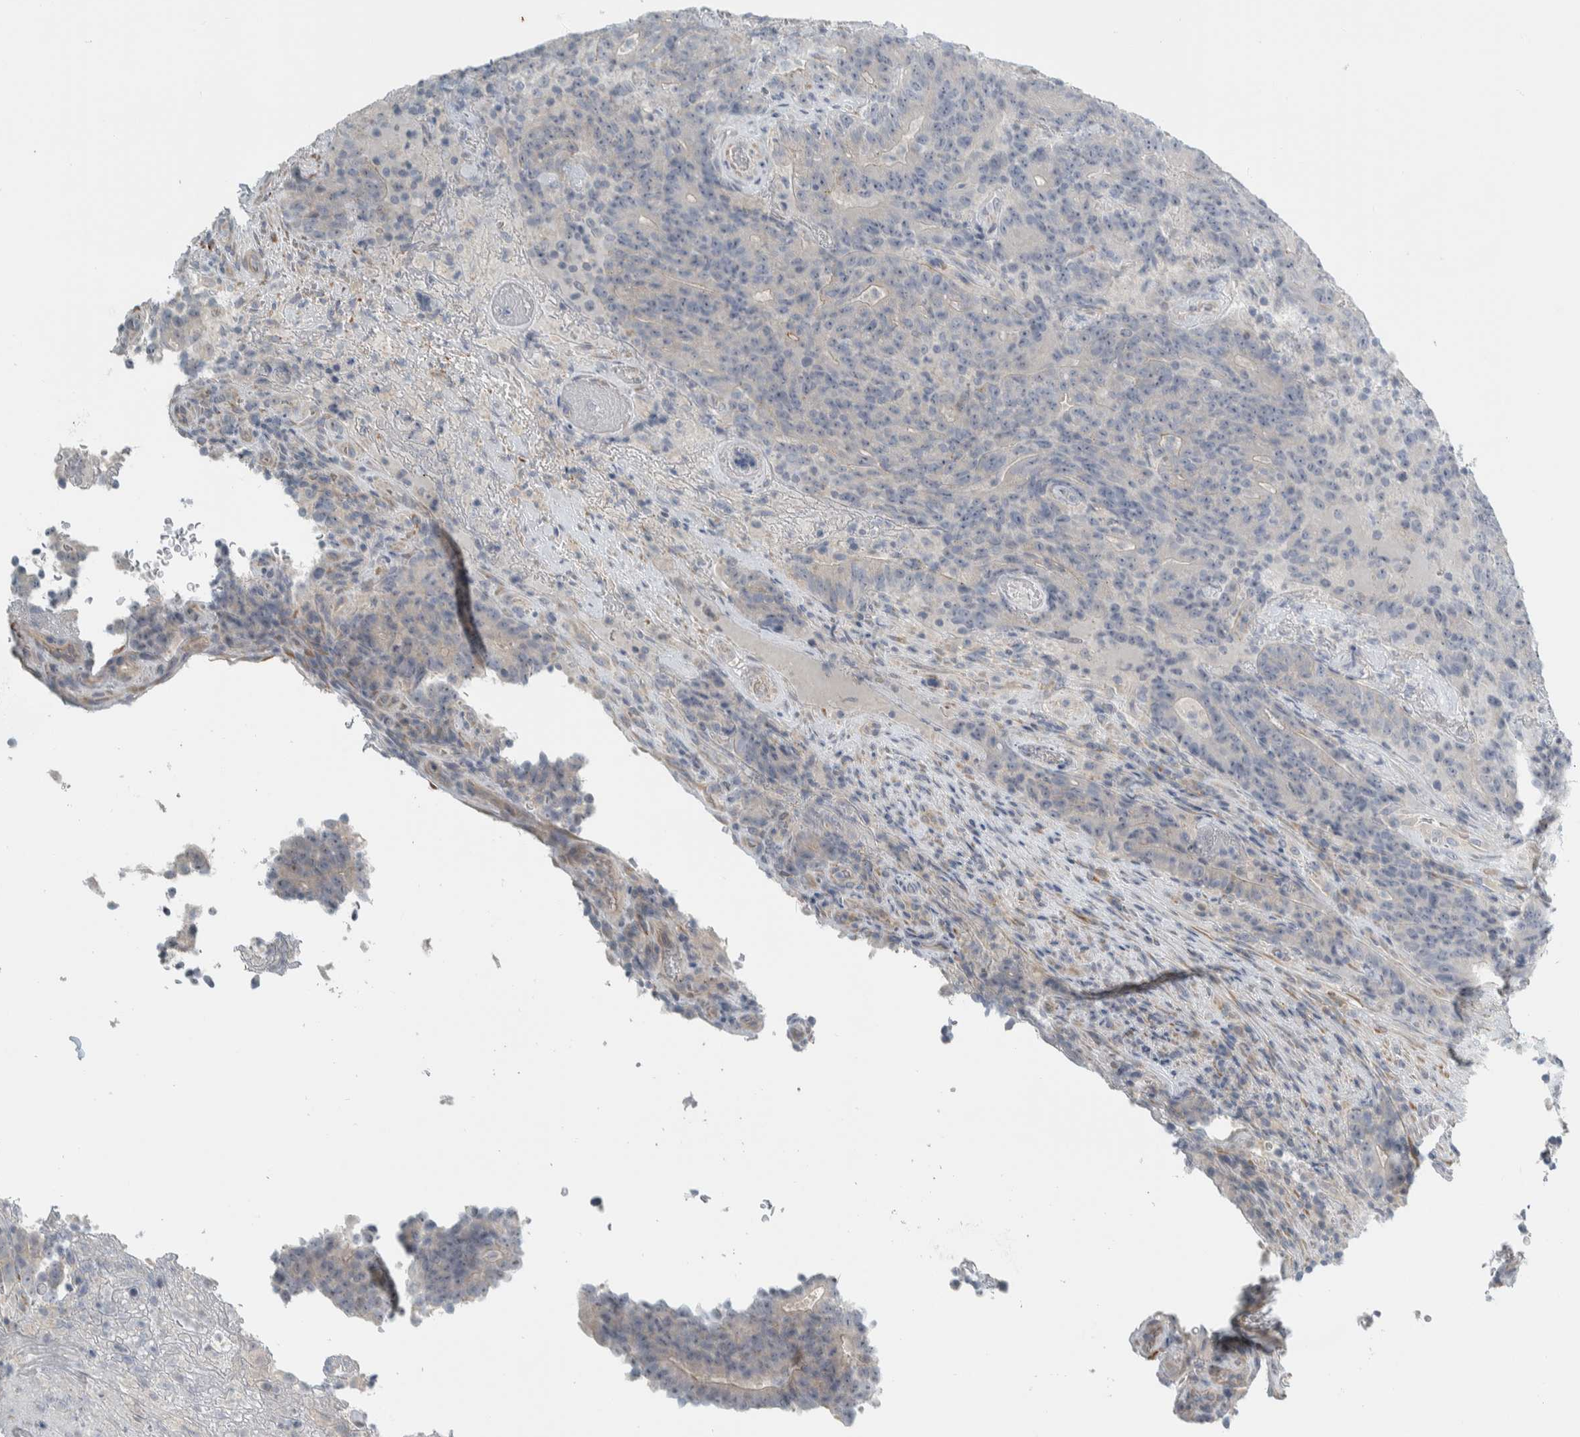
{"staining": {"intensity": "negative", "quantity": "none", "location": "none"}, "tissue": "colorectal cancer", "cell_type": "Tumor cells", "image_type": "cancer", "snomed": [{"axis": "morphology", "description": "Normal tissue, NOS"}, {"axis": "morphology", "description": "Adenocarcinoma, NOS"}, {"axis": "topography", "description": "Colon"}], "caption": "Immunohistochemistry (IHC) histopathology image of adenocarcinoma (colorectal) stained for a protein (brown), which reveals no expression in tumor cells. The staining was performed using DAB to visualize the protein expression in brown, while the nuclei were stained in blue with hematoxylin (Magnification: 20x).", "gene": "HGS", "patient": {"sex": "female", "age": 75}}